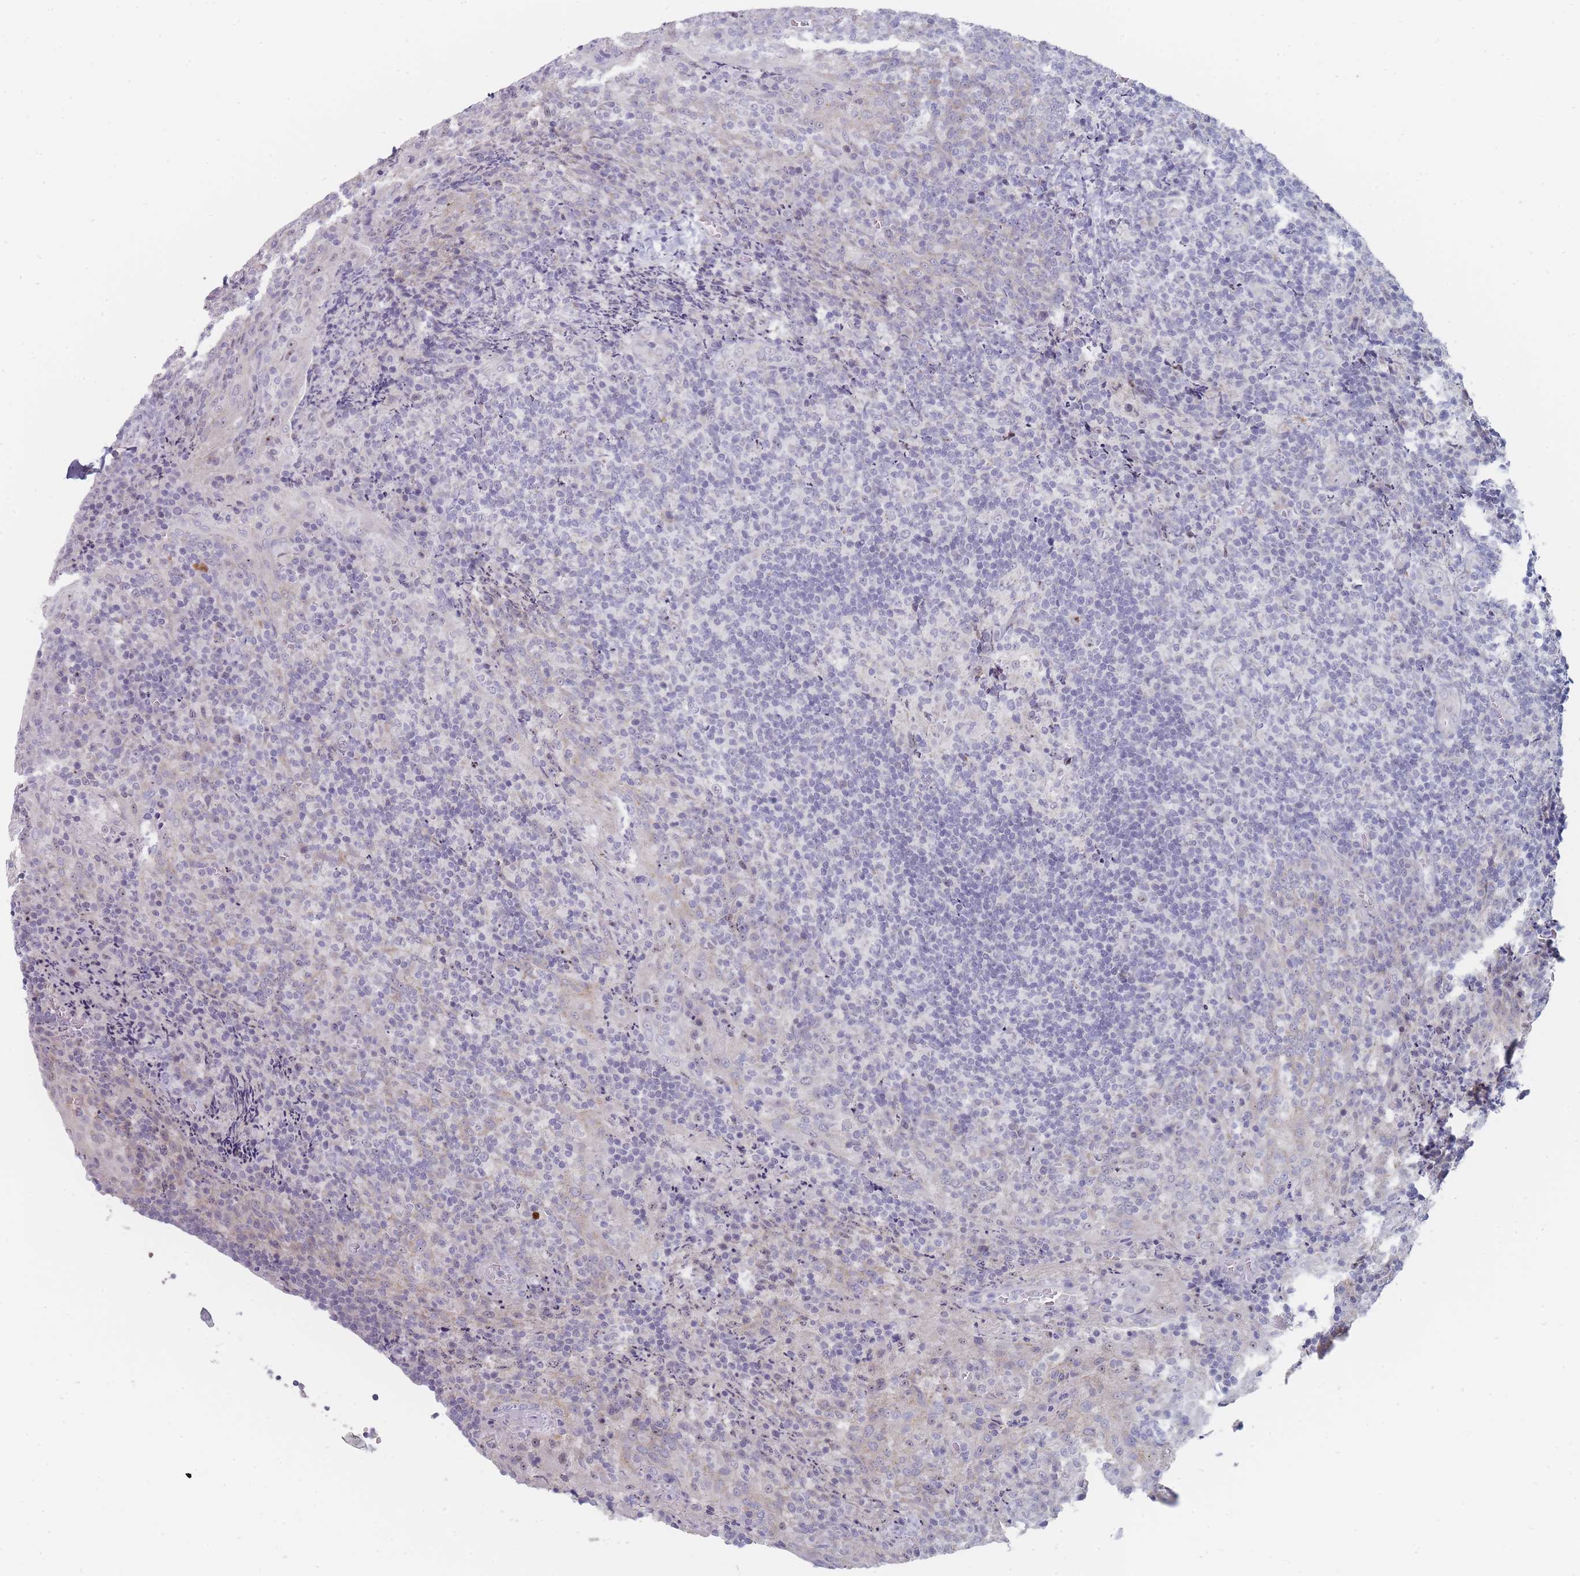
{"staining": {"intensity": "negative", "quantity": "none", "location": "none"}, "tissue": "tonsil", "cell_type": "Germinal center cells", "image_type": "normal", "snomed": [{"axis": "morphology", "description": "Normal tissue, NOS"}, {"axis": "topography", "description": "Tonsil"}], "caption": "IHC photomicrograph of unremarkable tonsil: human tonsil stained with DAB reveals no significant protein expression in germinal center cells. (Stains: DAB (3,3'-diaminobenzidine) immunohistochemistry (IHC) with hematoxylin counter stain, Microscopy: brightfield microscopy at high magnification).", "gene": "RNF8", "patient": {"sex": "male", "age": 17}}